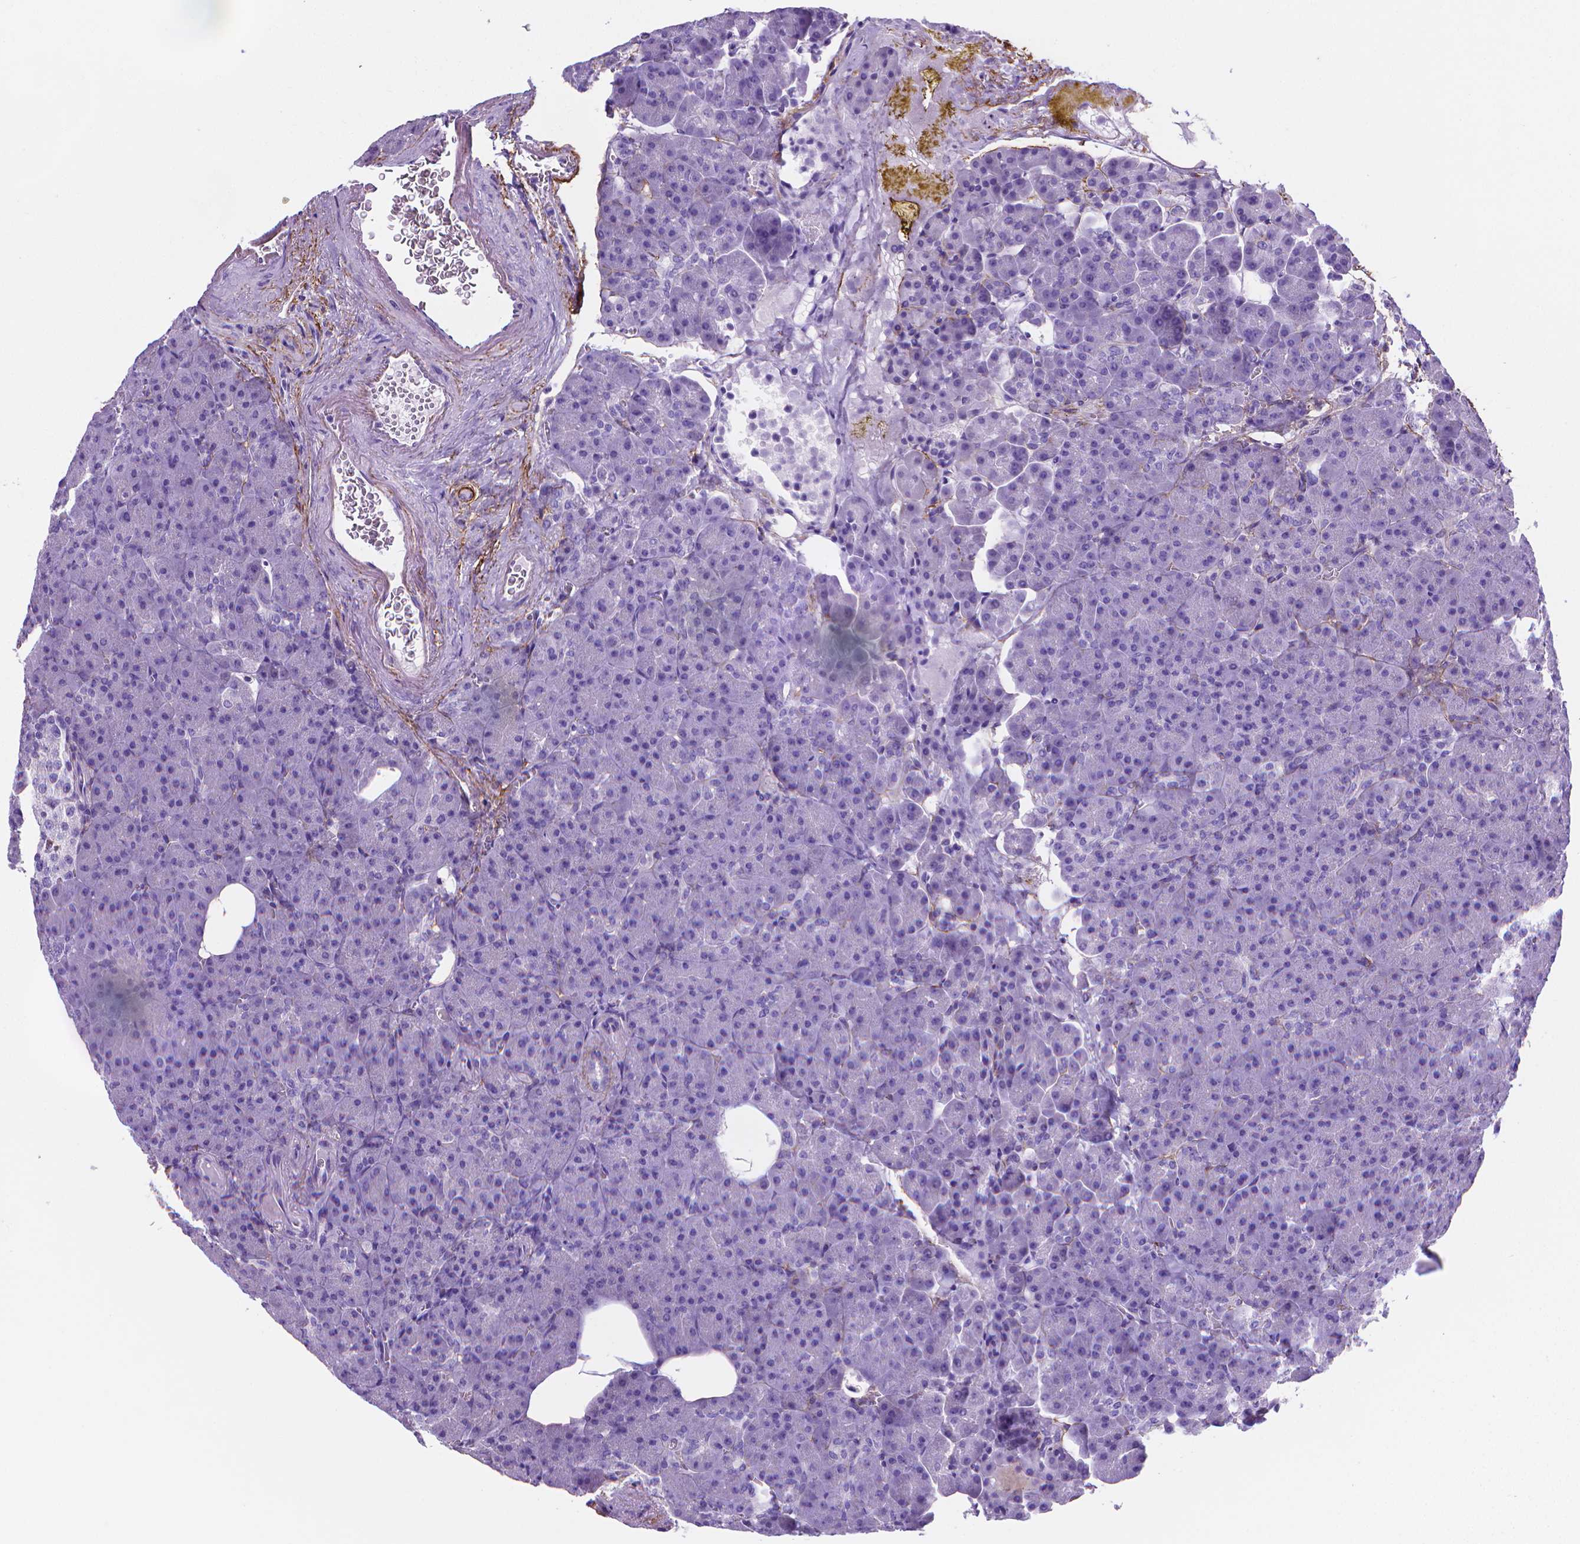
{"staining": {"intensity": "negative", "quantity": "none", "location": "none"}, "tissue": "pancreas", "cell_type": "Exocrine glandular cells", "image_type": "normal", "snomed": [{"axis": "morphology", "description": "Normal tissue, NOS"}, {"axis": "topography", "description": "Pancreas"}], "caption": "Human pancreas stained for a protein using immunohistochemistry (IHC) displays no positivity in exocrine glandular cells.", "gene": "MFAP2", "patient": {"sex": "female", "age": 74}}